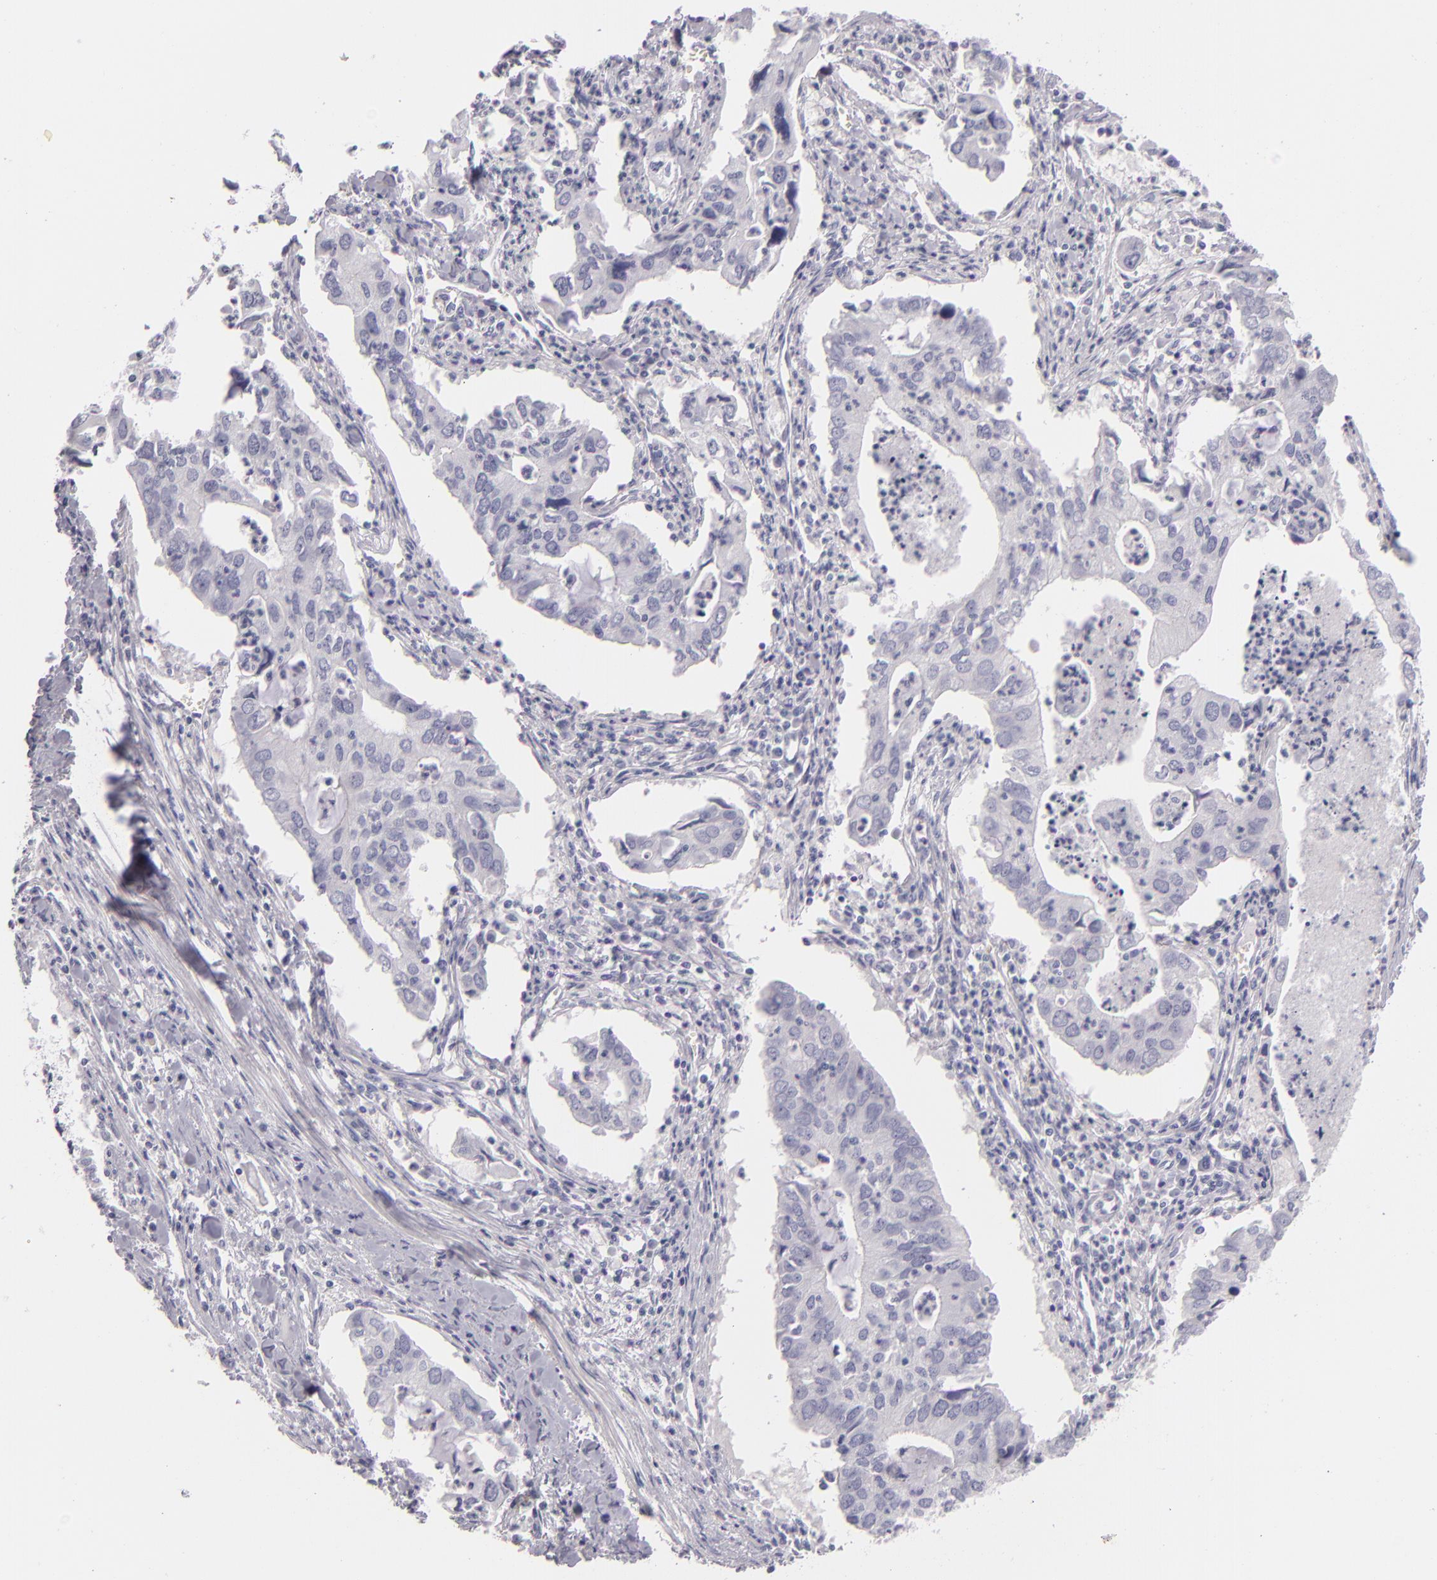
{"staining": {"intensity": "negative", "quantity": "none", "location": "none"}, "tissue": "lung cancer", "cell_type": "Tumor cells", "image_type": "cancer", "snomed": [{"axis": "morphology", "description": "Adenocarcinoma, NOS"}, {"axis": "topography", "description": "Lung"}], "caption": "There is no significant expression in tumor cells of lung adenocarcinoma.", "gene": "FABP1", "patient": {"sex": "male", "age": 48}}